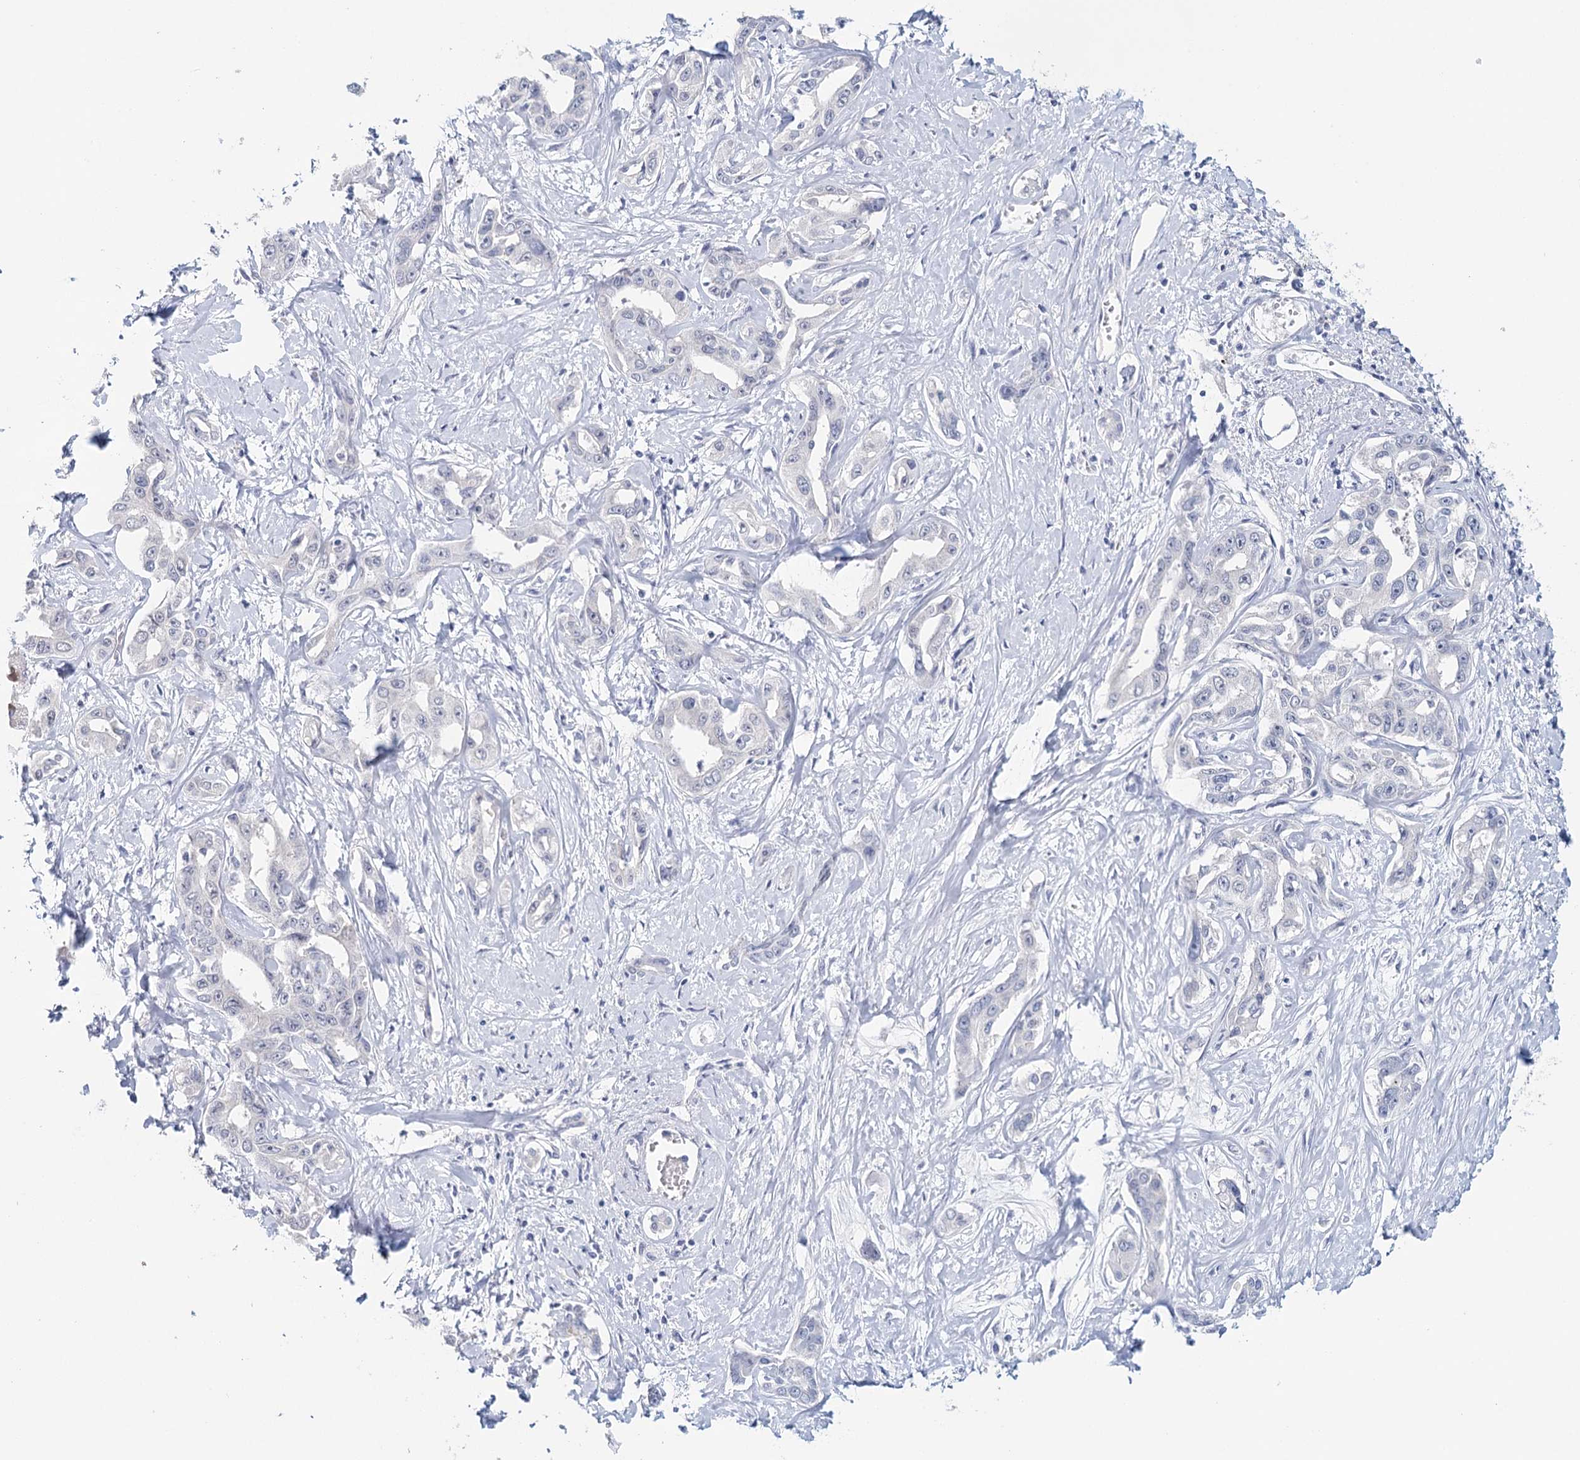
{"staining": {"intensity": "negative", "quantity": "none", "location": "none"}, "tissue": "liver cancer", "cell_type": "Tumor cells", "image_type": "cancer", "snomed": [{"axis": "morphology", "description": "Cholangiocarcinoma"}, {"axis": "topography", "description": "Liver"}], "caption": "An IHC micrograph of liver cancer (cholangiocarcinoma) is shown. There is no staining in tumor cells of liver cancer (cholangiocarcinoma).", "gene": "HSPA4L", "patient": {"sex": "male", "age": 59}}